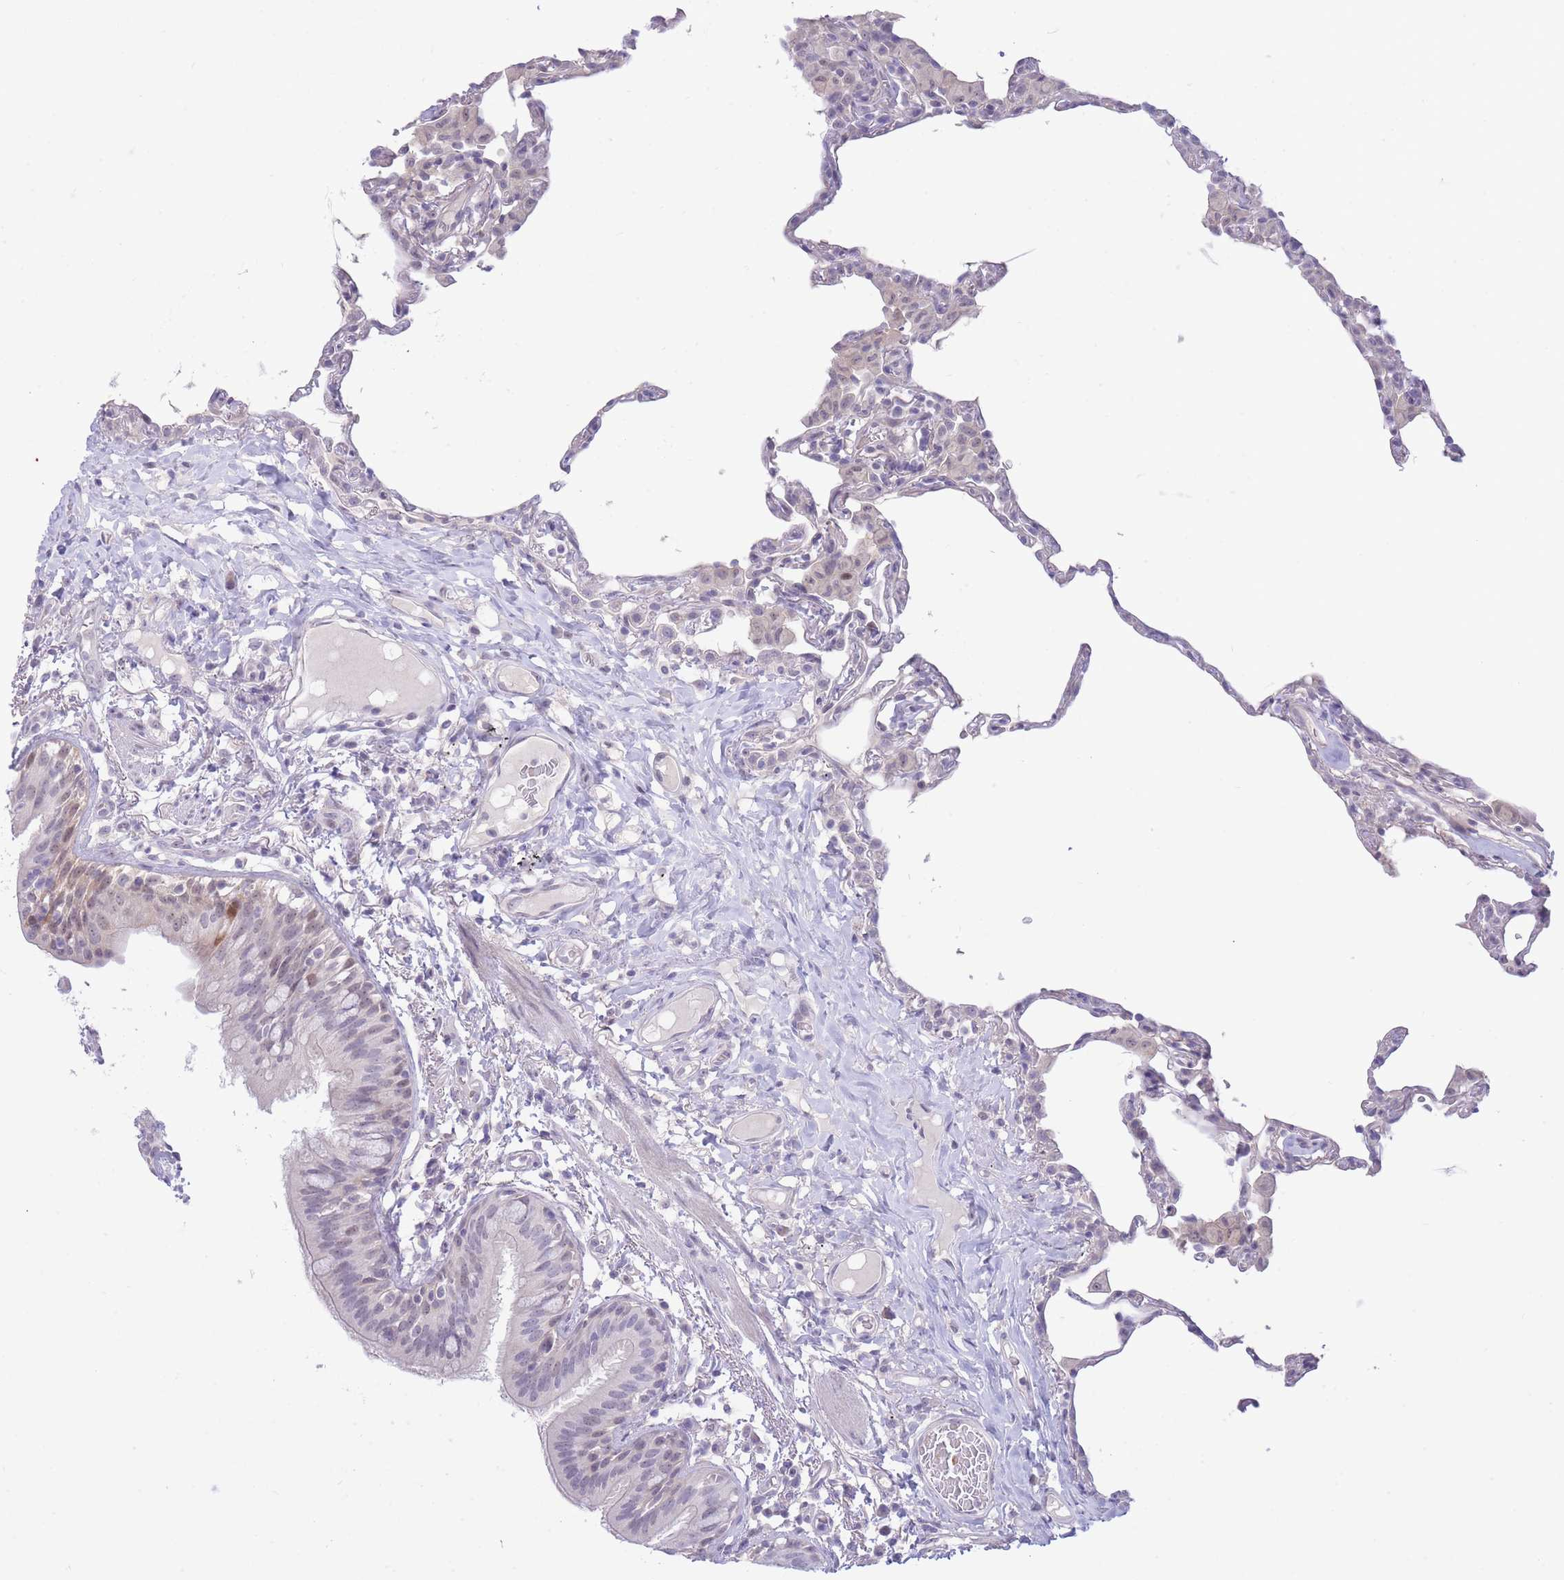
{"staining": {"intensity": "negative", "quantity": "none", "location": "none"}, "tissue": "lung", "cell_type": "Alveolar cells", "image_type": "normal", "snomed": [{"axis": "morphology", "description": "Normal tissue, NOS"}, {"axis": "topography", "description": "Lung"}], "caption": "The histopathology image shows no staining of alveolar cells in unremarkable lung.", "gene": "FBXO46", "patient": {"sex": "female", "age": 57}}